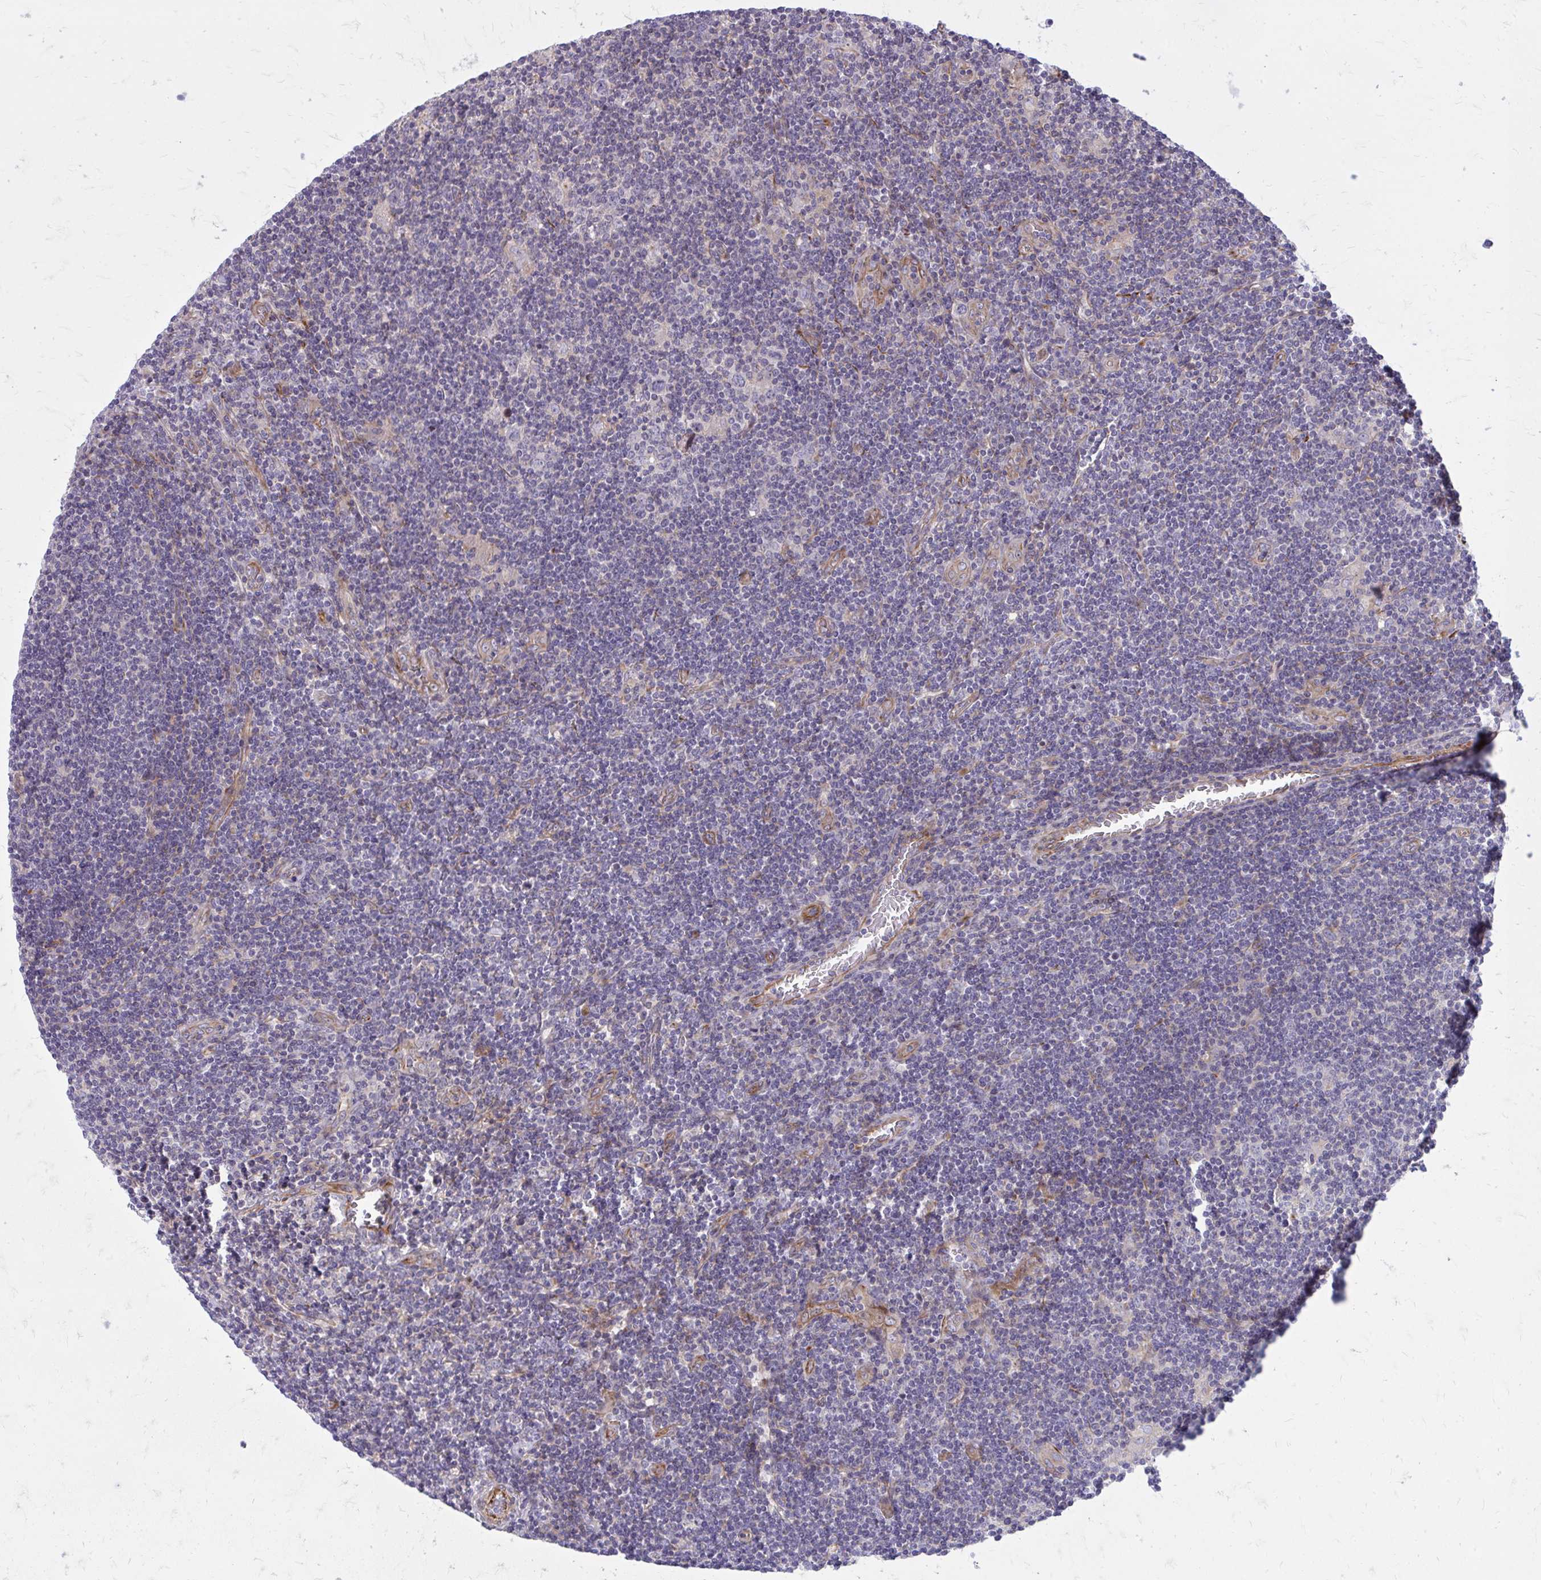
{"staining": {"intensity": "negative", "quantity": "none", "location": "none"}, "tissue": "lymphoma", "cell_type": "Tumor cells", "image_type": "cancer", "snomed": [{"axis": "morphology", "description": "Hodgkin's disease, NOS"}, {"axis": "topography", "description": "Lymph node"}], "caption": "A micrograph of human Hodgkin's disease is negative for staining in tumor cells.", "gene": "FAP", "patient": {"sex": "male", "age": 40}}